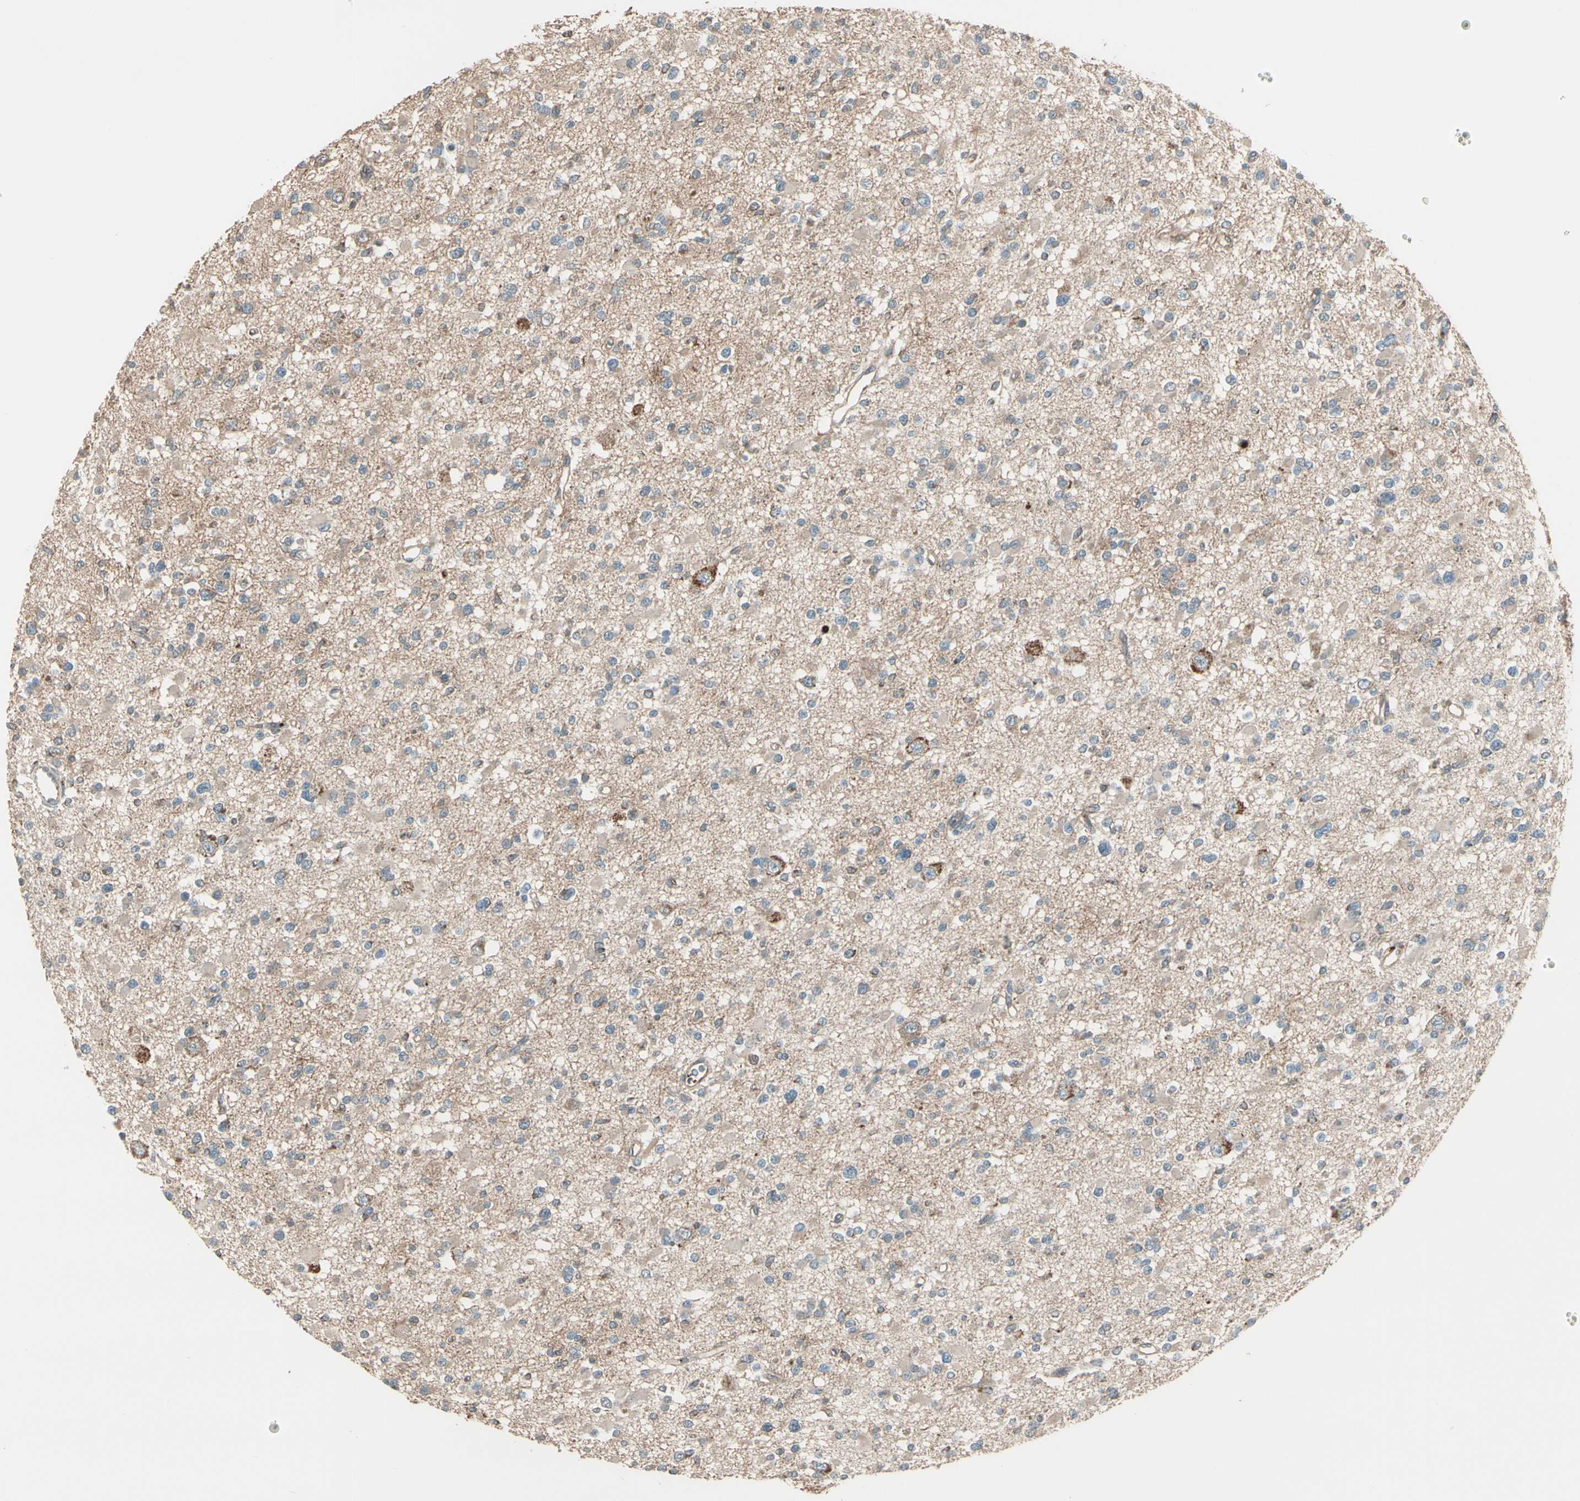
{"staining": {"intensity": "weak", "quantity": "25%-75%", "location": "cytoplasmic/membranous"}, "tissue": "glioma", "cell_type": "Tumor cells", "image_type": "cancer", "snomed": [{"axis": "morphology", "description": "Glioma, malignant, Low grade"}, {"axis": "topography", "description": "Brain"}], "caption": "About 25%-75% of tumor cells in human glioma show weak cytoplasmic/membranous protein positivity as visualized by brown immunohistochemical staining.", "gene": "STX11", "patient": {"sex": "female", "age": 22}}